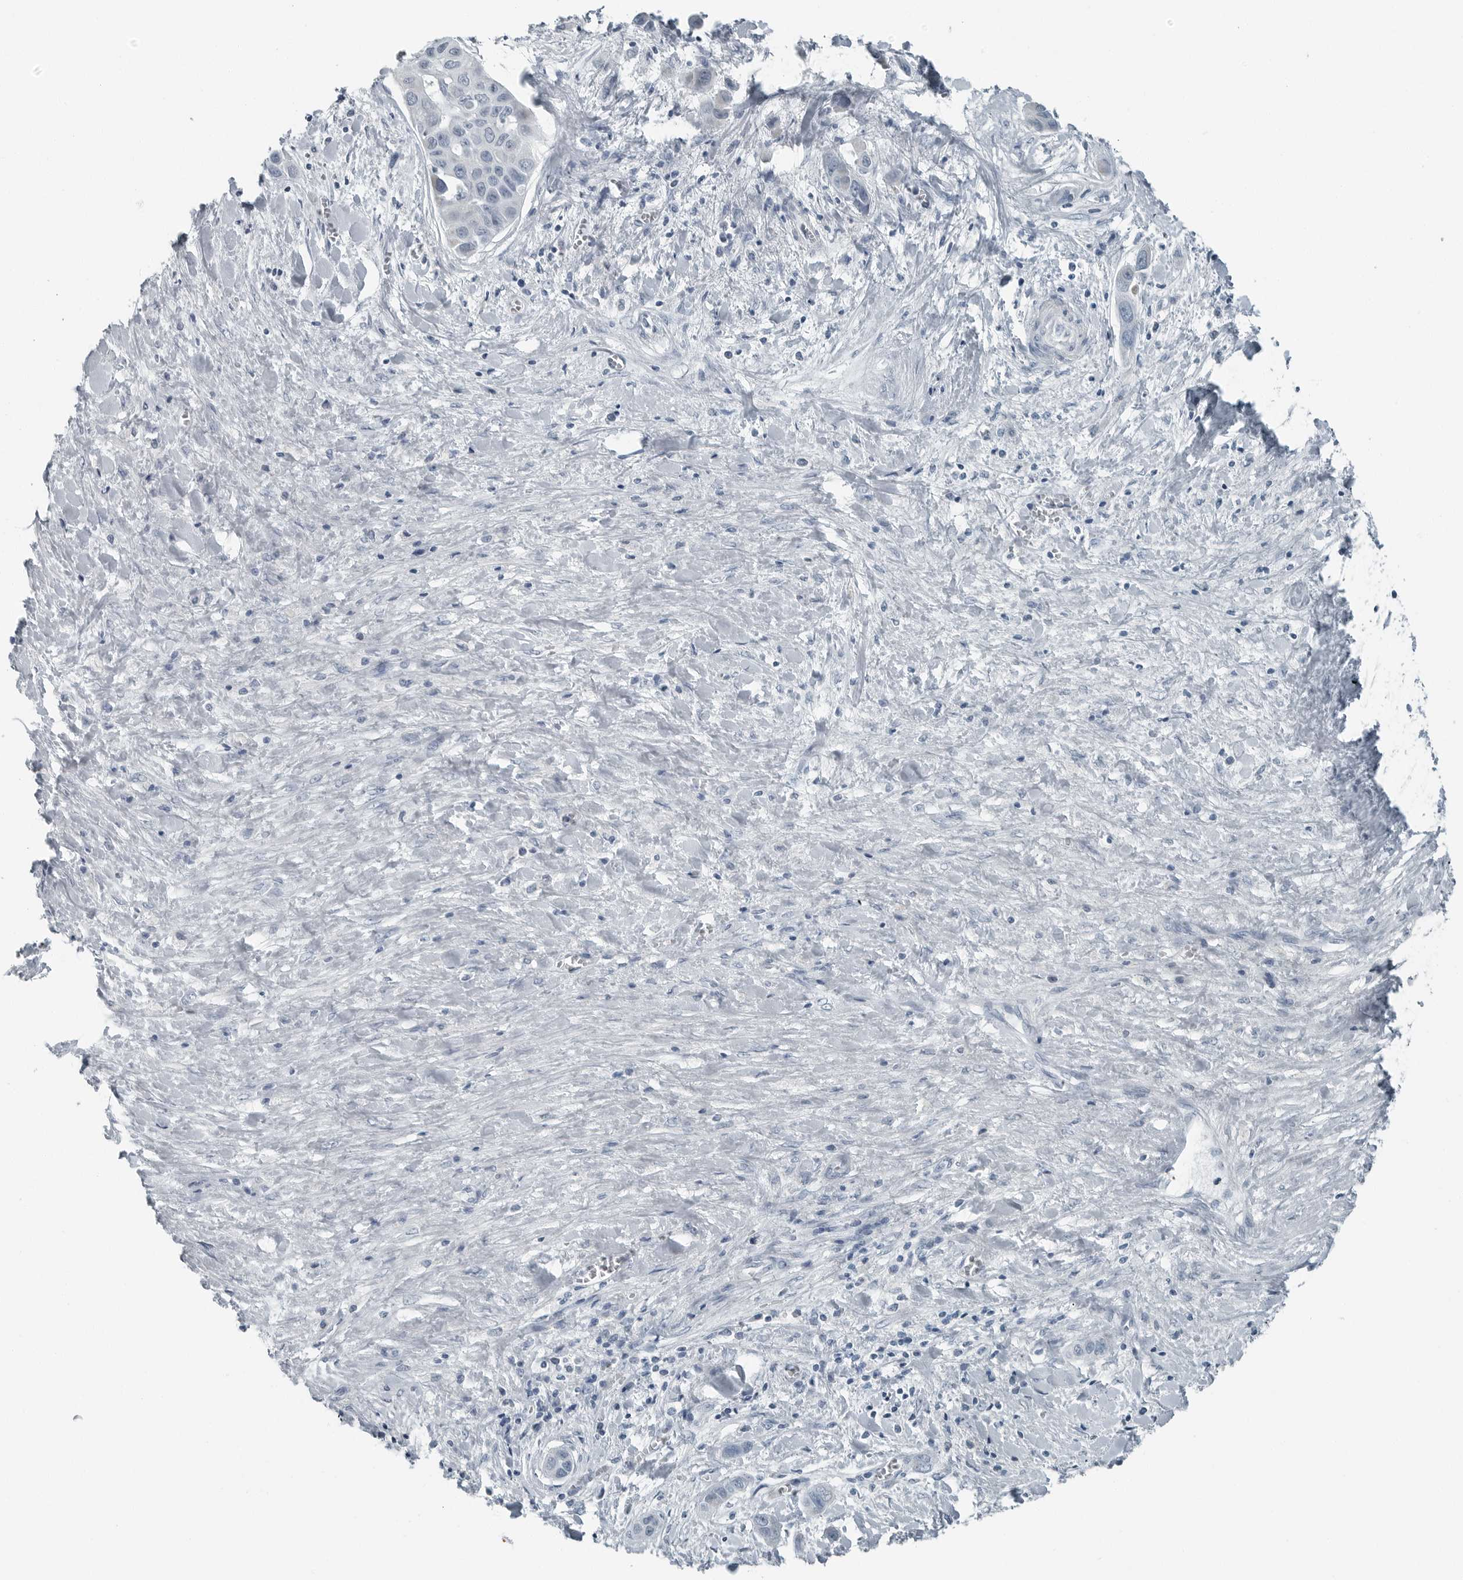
{"staining": {"intensity": "negative", "quantity": "none", "location": "none"}, "tissue": "liver cancer", "cell_type": "Tumor cells", "image_type": "cancer", "snomed": [{"axis": "morphology", "description": "Cholangiocarcinoma"}, {"axis": "topography", "description": "Liver"}], "caption": "This is an immunohistochemistry image of cholangiocarcinoma (liver). There is no positivity in tumor cells.", "gene": "ZPBP2", "patient": {"sex": "female", "age": 52}}